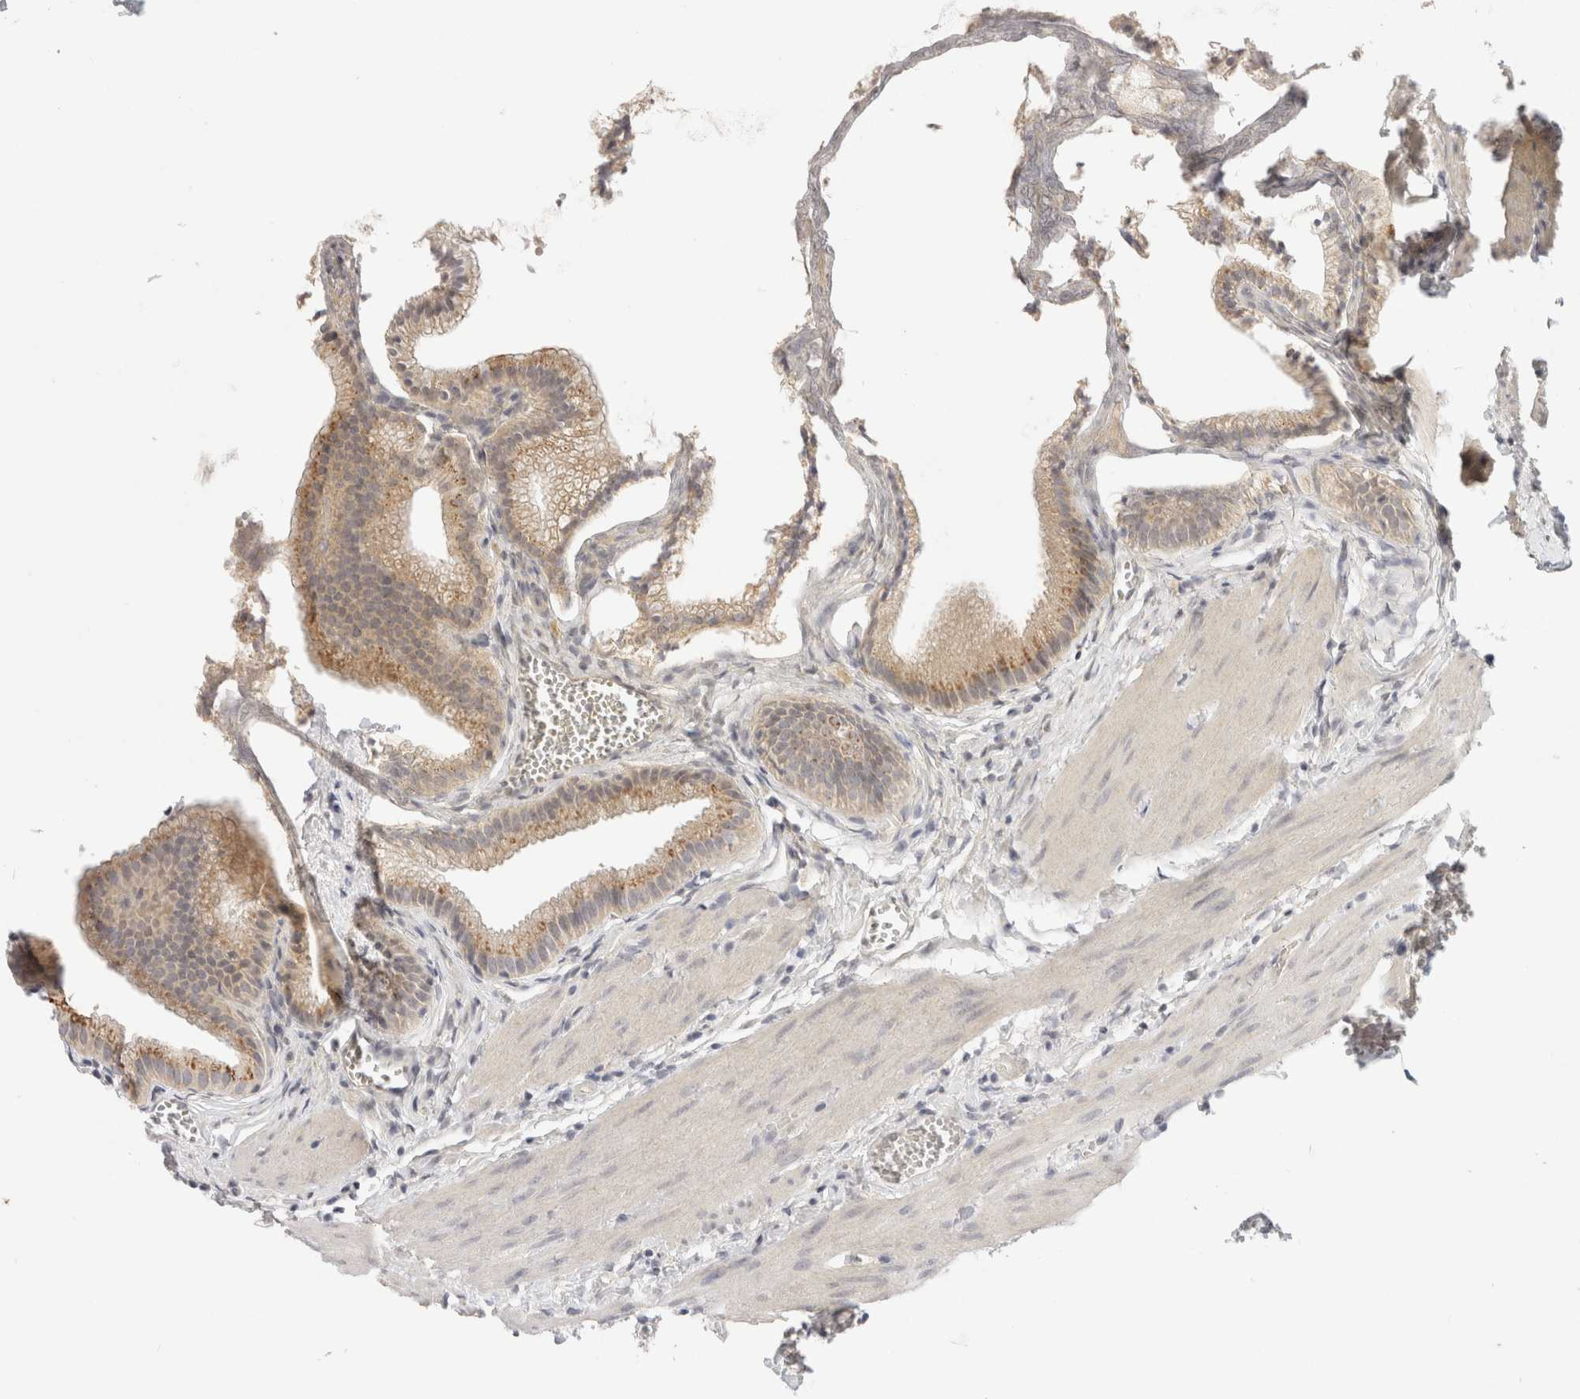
{"staining": {"intensity": "moderate", "quantity": "<25%", "location": "cytoplasmic/membranous"}, "tissue": "gallbladder", "cell_type": "Glandular cells", "image_type": "normal", "snomed": [{"axis": "morphology", "description": "Normal tissue, NOS"}, {"axis": "topography", "description": "Gallbladder"}], "caption": "The photomicrograph displays immunohistochemical staining of unremarkable gallbladder. There is moderate cytoplasmic/membranous staining is present in about <25% of glandular cells.", "gene": "CHRM4", "patient": {"sex": "male", "age": 38}}